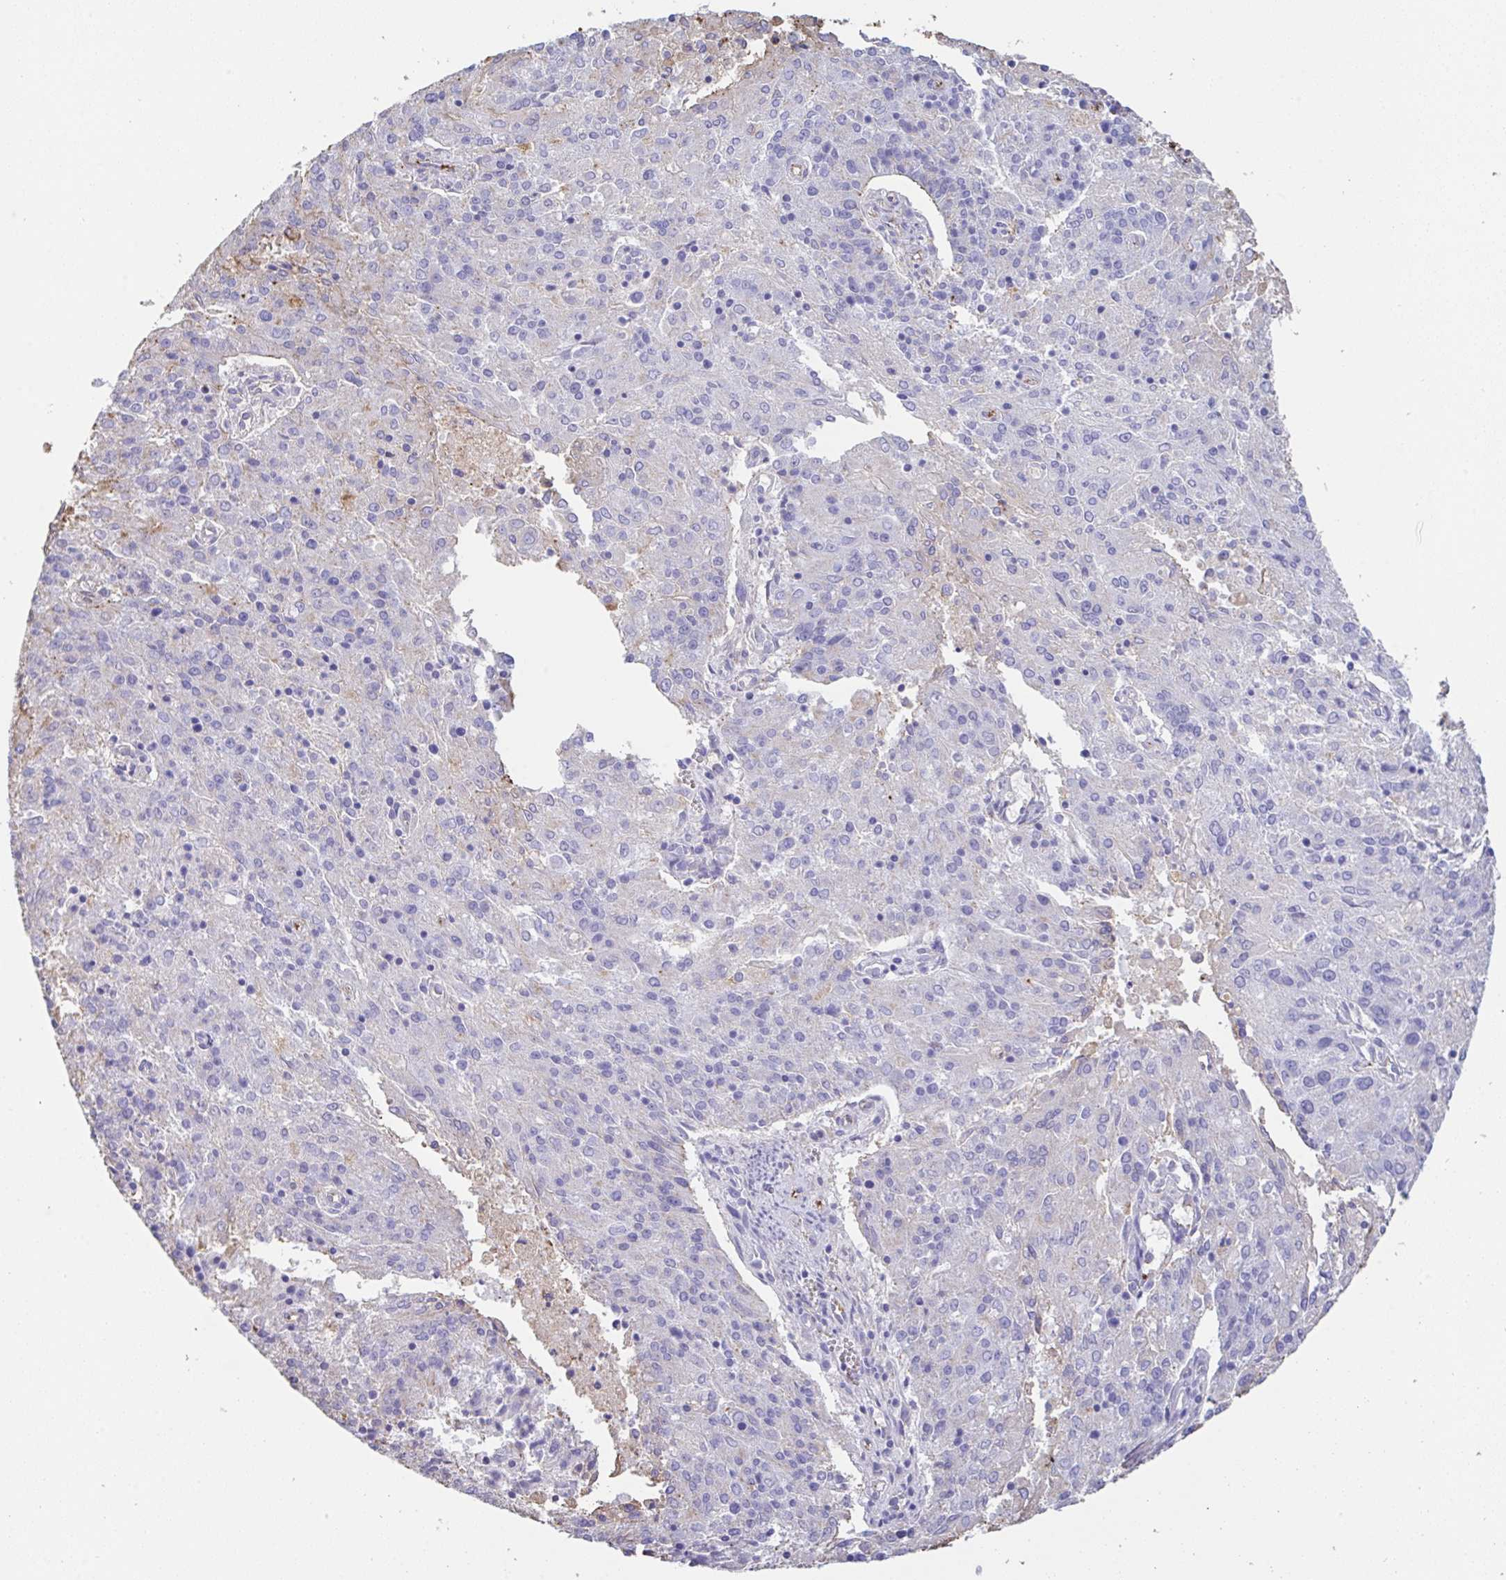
{"staining": {"intensity": "negative", "quantity": "none", "location": "none"}, "tissue": "endometrial cancer", "cell_type": "Tumor cells", "image_type": "cancer", "snomed": [{"axis": "morphology", "description": "Adenocarcinoma, NOS"}, {"axis": "topography", "description": "Endometrium"}], "caption": "This is an immunohistochemistry (IHC) photomicrograph of endometrial cancer (adenocarcinoma). There is no expression in tumor cells.", "gene": "HOXC12", "patient": {"sex": "female", "age": 82}}